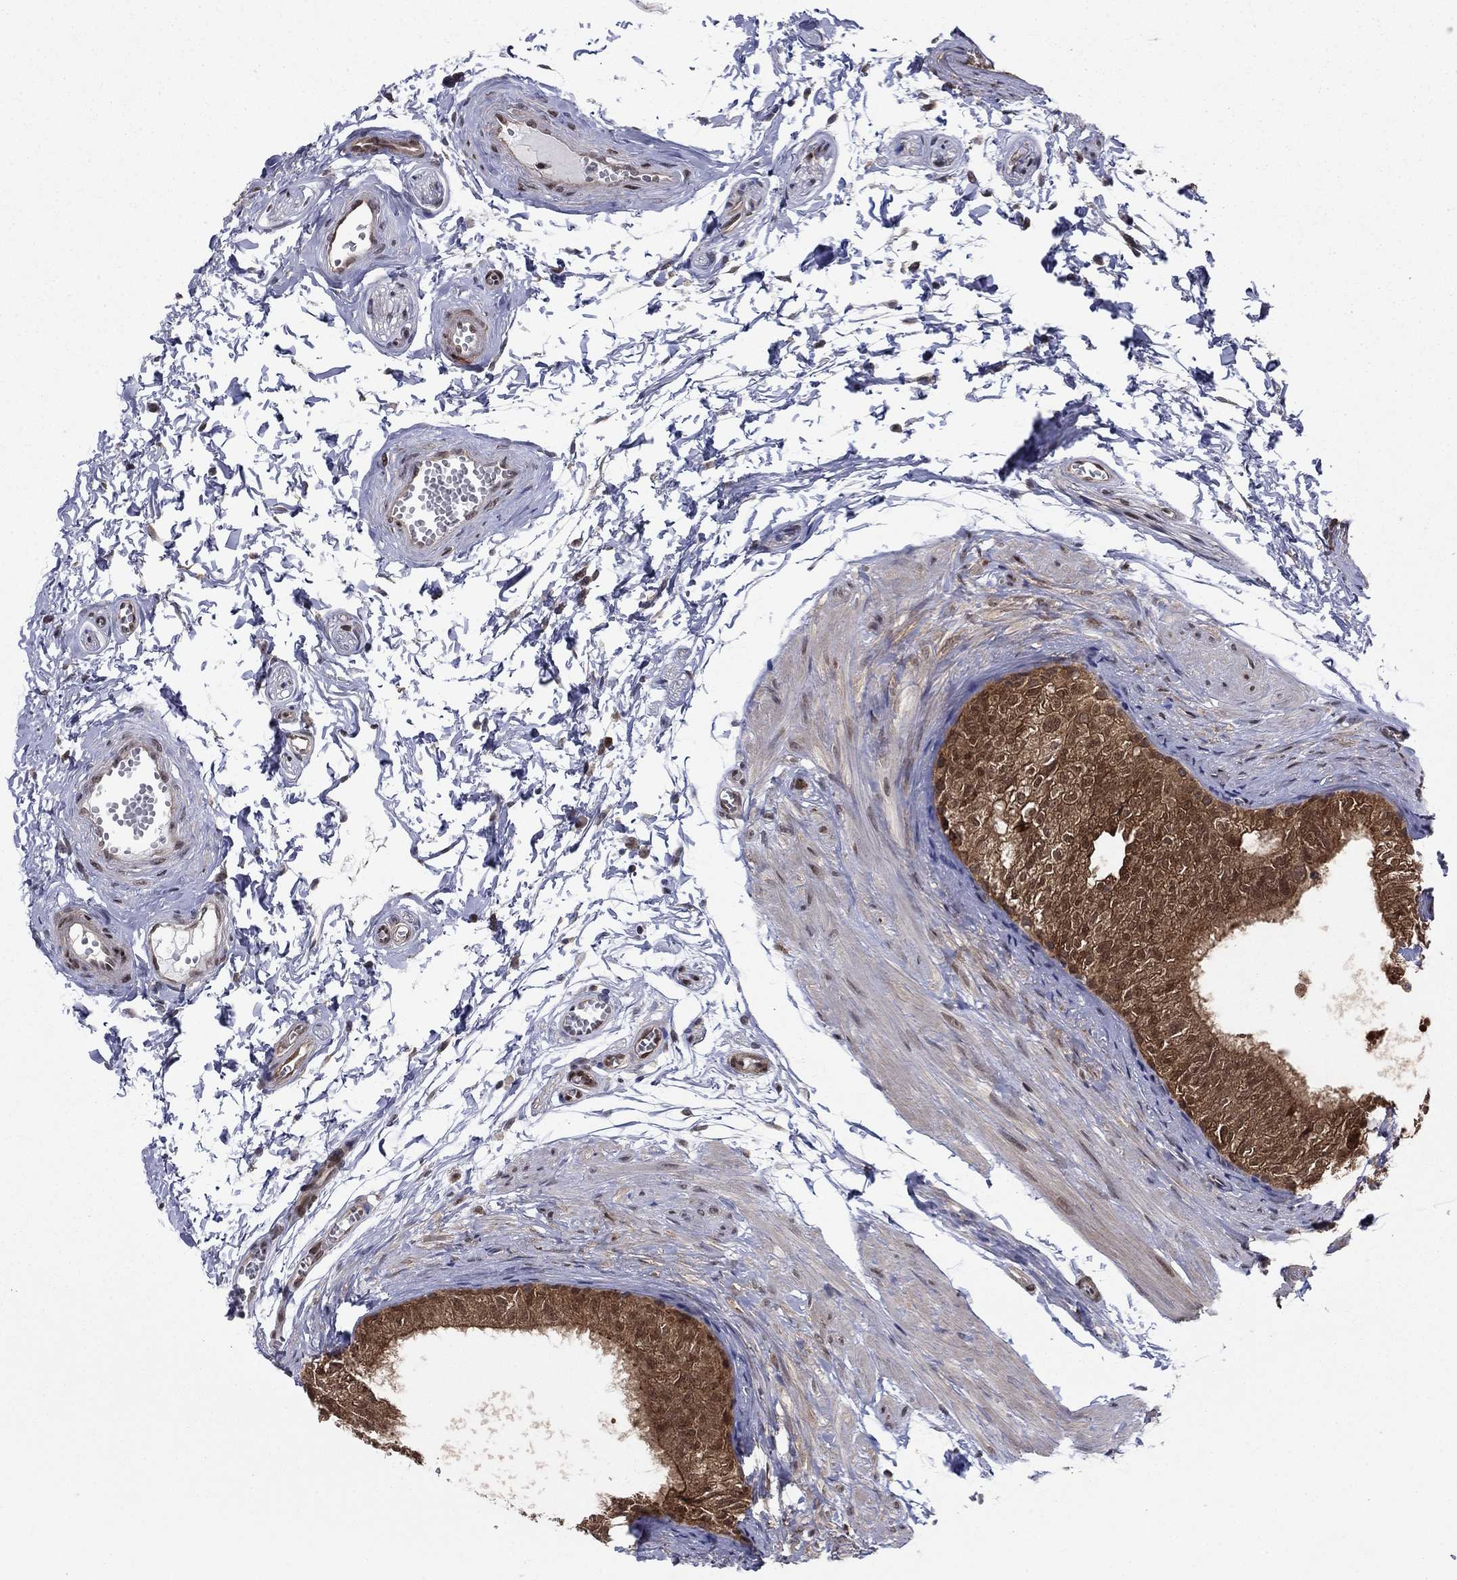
{"staining": {"intensity": "strong", "quantity": ">75%", "location": "cytoplasmic/membranous"}, "tissue": "epididymis", "cell_type": "Glandular cells", "image_type": "normal", "snomed": [{"axis": "morphology", "description": "Normal tissue, NOS"}, {"axis": "topography", "description": "Epididymis"}], "caption": "Immunohistochemistry (DAB) staining of benign human epididymis shows strong cytoplasmic/membranous protein expression in approximately >75% of glandular cells.", "gene": "FKBP4", "patient": {"sex": "male", "age": 22}}